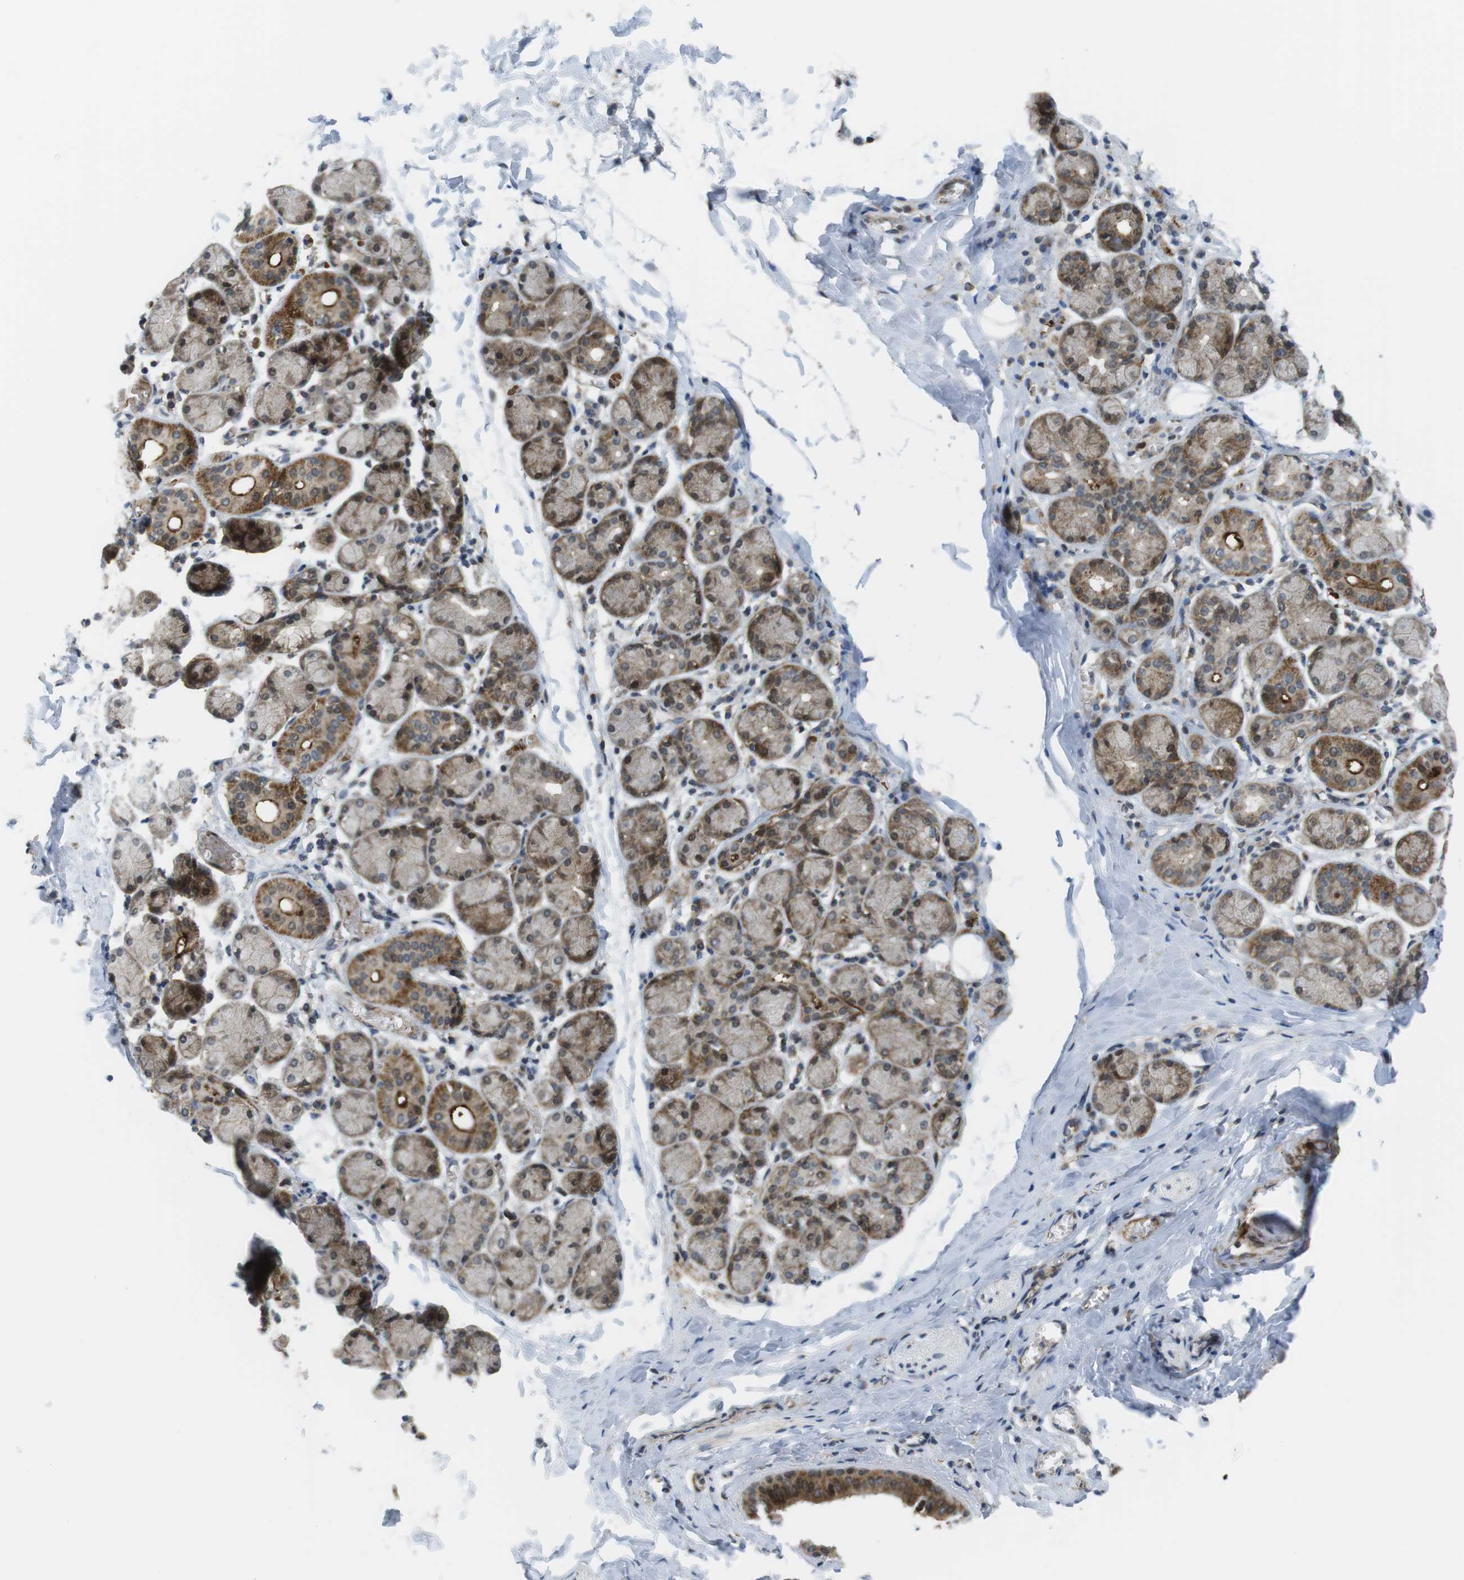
{"staining": {"intensity": "moderate", "quantity": "25%-75%", "location": "cytoplasmic/membranous"}, "tissue": "salivary gland", "cell_type": "Glandular cells", "image_type": "normal", "snomed": [{"axis": "morphology", "description": "Normal tissue, NOS"}, {"axis": "topography", "description": "Salivary gland"}], "caption": "A high-resolution histopathology image shows immunohistochemistry staining of normal salivary gland, which shows moderate cytoplasmic/membranous positivity in about 25%-75% of glandular cells.", "gene": "CUL7", "patient": {"sex": "female", "age": 24}}